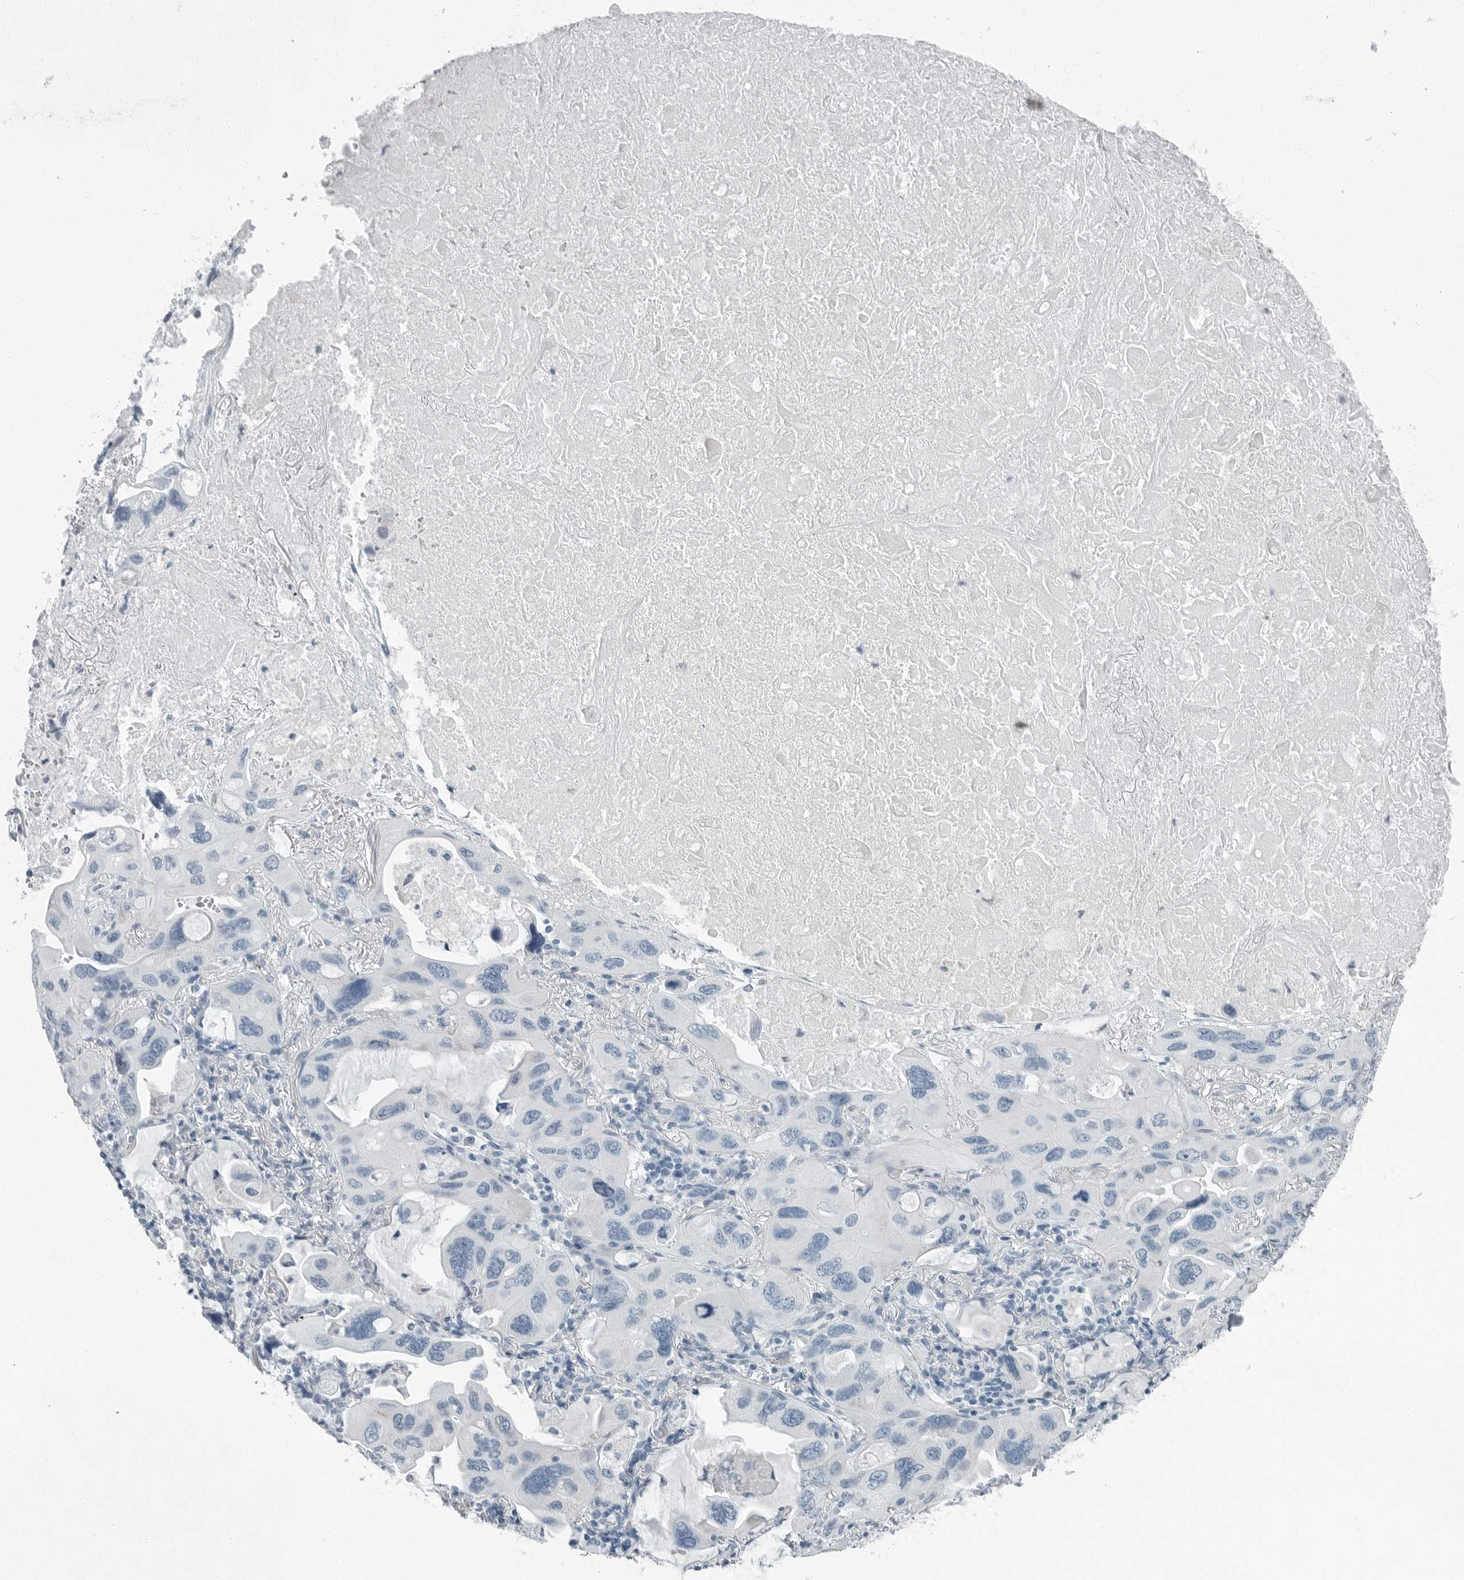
{"staining": {"intensity": "negative", "quantity": "none", "location": "none"}, "tissue": "lung cancer", "cell_type": "Tumor cells", "image_type": "cancer", "snomed": [{"axis": "morphology", "description": "Squamous cell carcinoma, NOS"}, {"axis": "topography", "description": "Lung"}], "caption": "Immunohistochemistry (IHC) of human lung cancer shows no positivity in tumor cells. The staining was performed using DAB to visualize the protein expression in brown, while the nuclei were stained in blue with hematoxylin (Magnification: 20x).", "gene": "ZPBP2", "patient": {"sex": "female", "age": 73}}